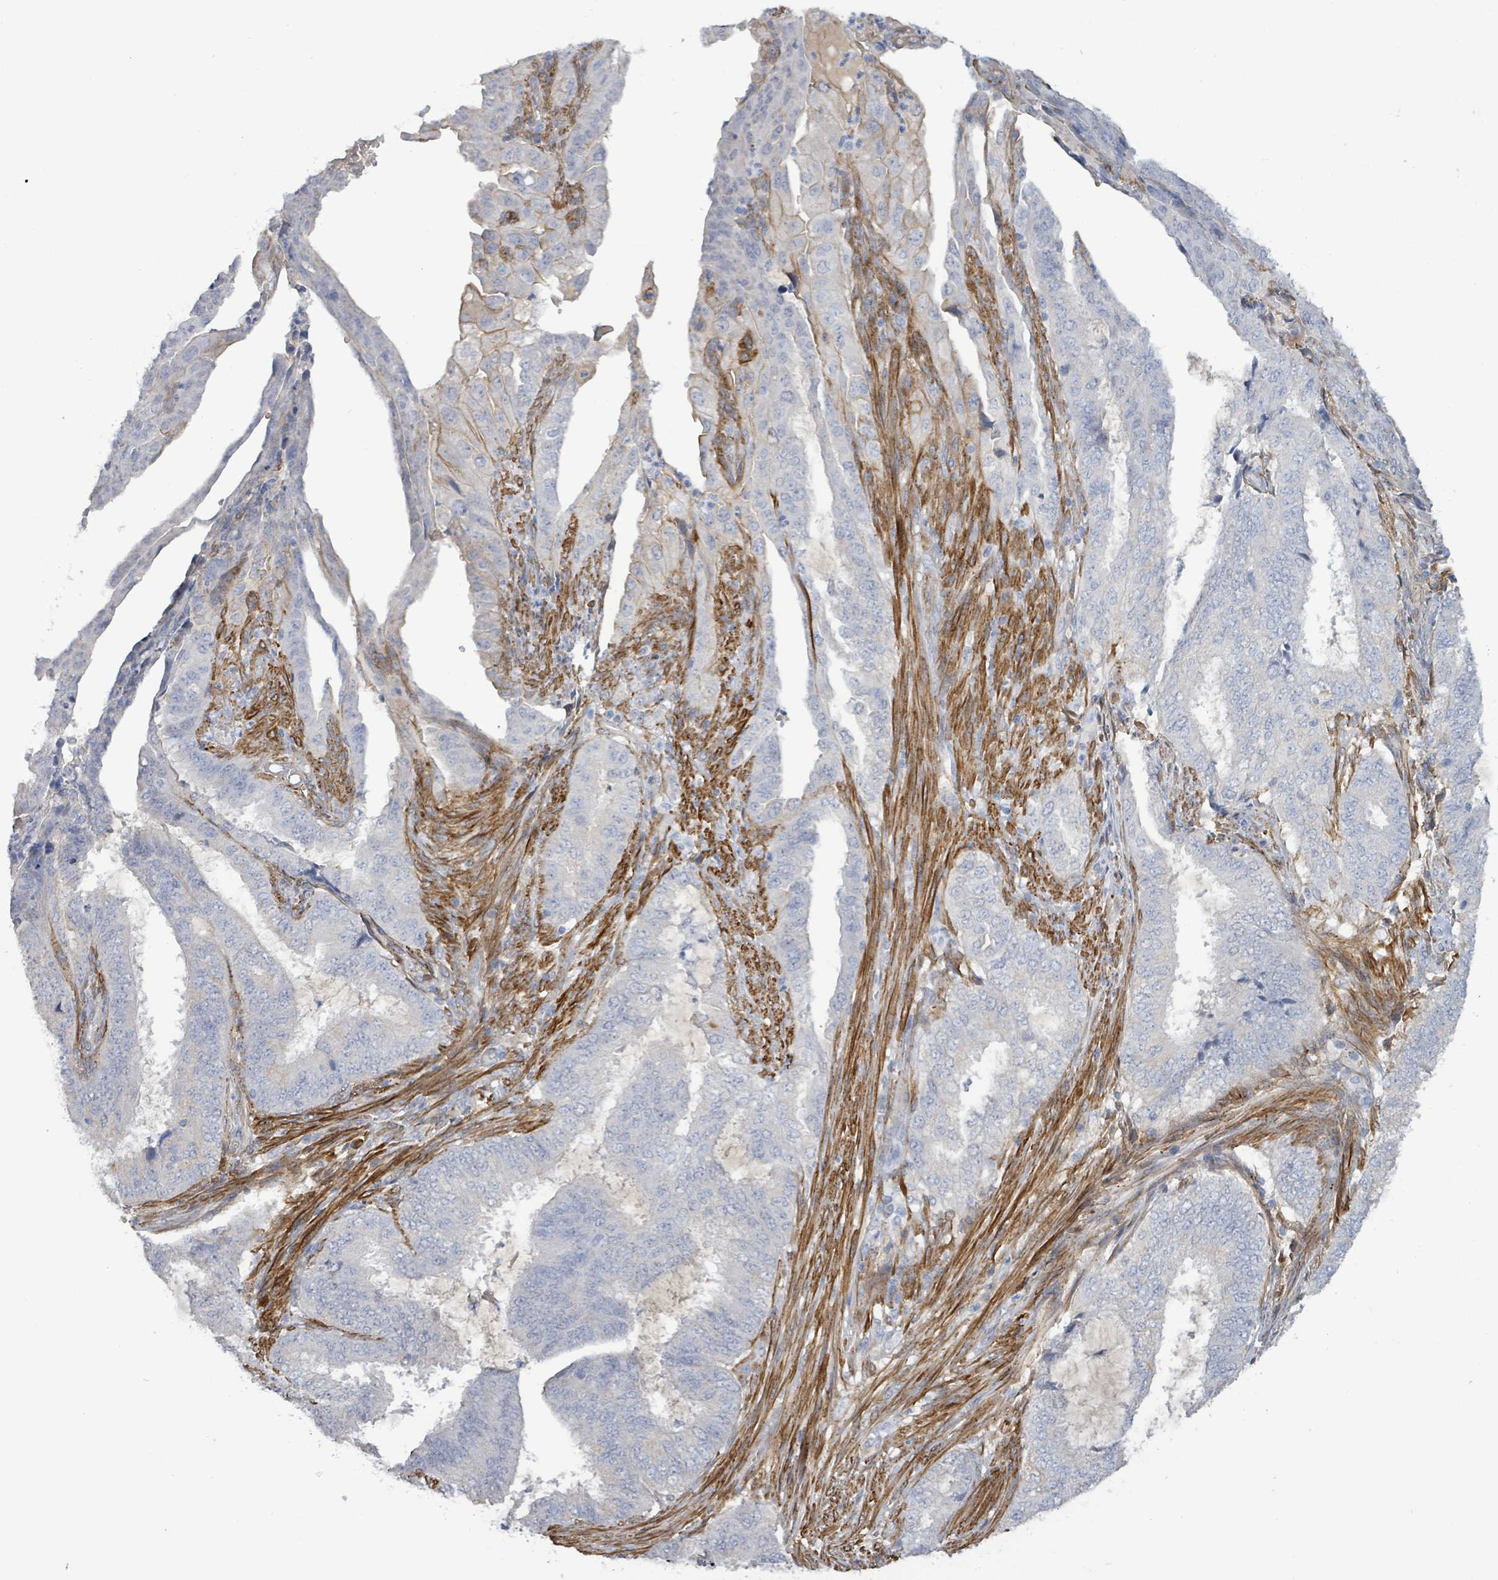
{"staining": {"intensity": "negative", "quantity": "none", "location": "none"}, "tissue": "endometrial cancer", "cell_type": "Tumor cells", "image_type": "cancer", "snomed": [{"axis": "morphology", "description": "Adenocarcinoma, NOS"}, {"axis": "topography", "description": "Endometrium"}], "caption": "The histopathology image demonstrates no significant staining in tumor cells of endometrial cancer.", "gene": "DMRTC1B", "patient": {"sex": "female", "age": 51}}